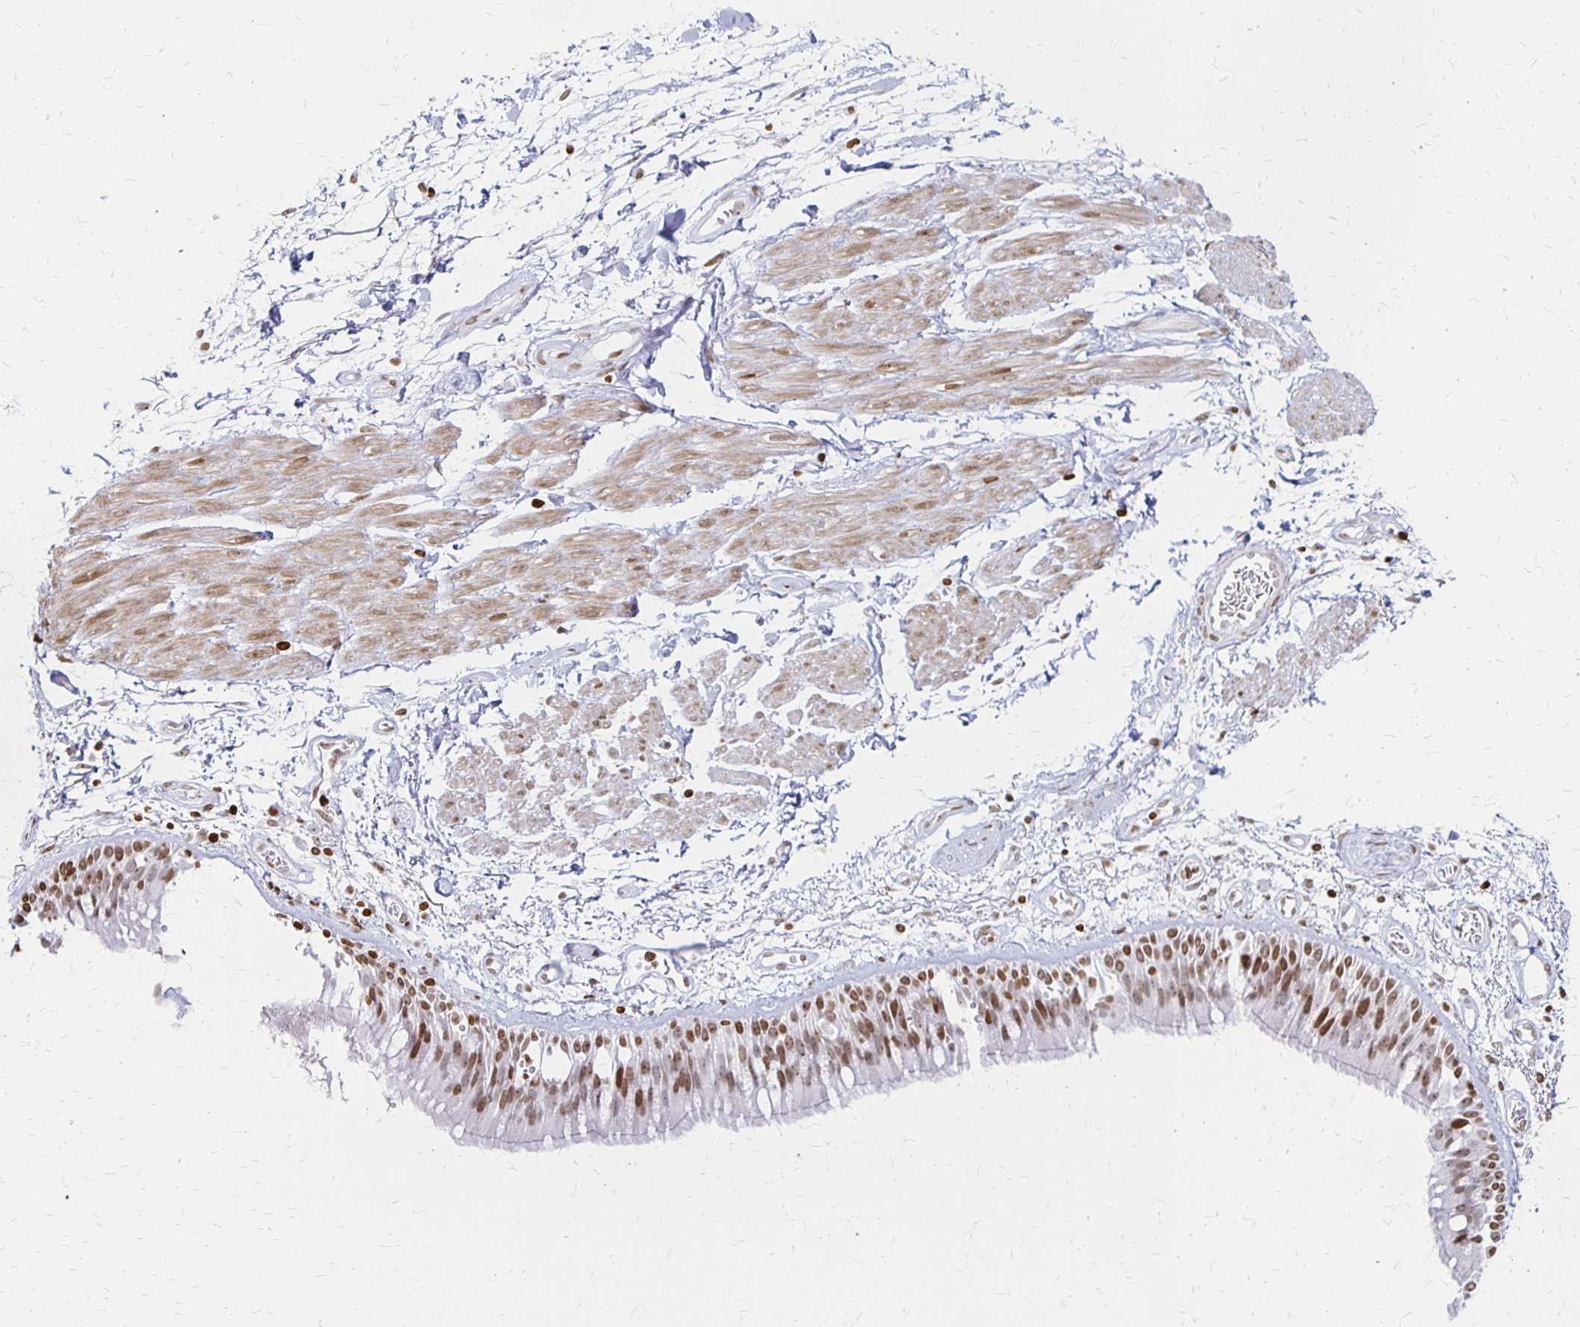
{"staining": {"intensity": "moderate", "quantity": ">75%", "location": "nuclear"}, "tissue": "bronchus", "cell_type": "Respiratory epithelial cells", "image_type": "normal", "snomed": [{"axis": "morphology", "description": "Normal tissue, NOS"}, {"axis": "morphology", "description": "Squamous cell carcinoma, NOS"}, {"axis": "topography", "description": "Cartilage tissue"}, {"axis": "topography", "description": "Bronchus"}, {"axis": "topography", "description": "Lung"}], "caption": "Brown immunohistochemical staining in unremarkable human bronchus exhibits moderate nuclear positivity in about >75% of respiratory epithelial cells.", "gene": "ZNF280C", "patient": {"sex": "male", "age": 66}}